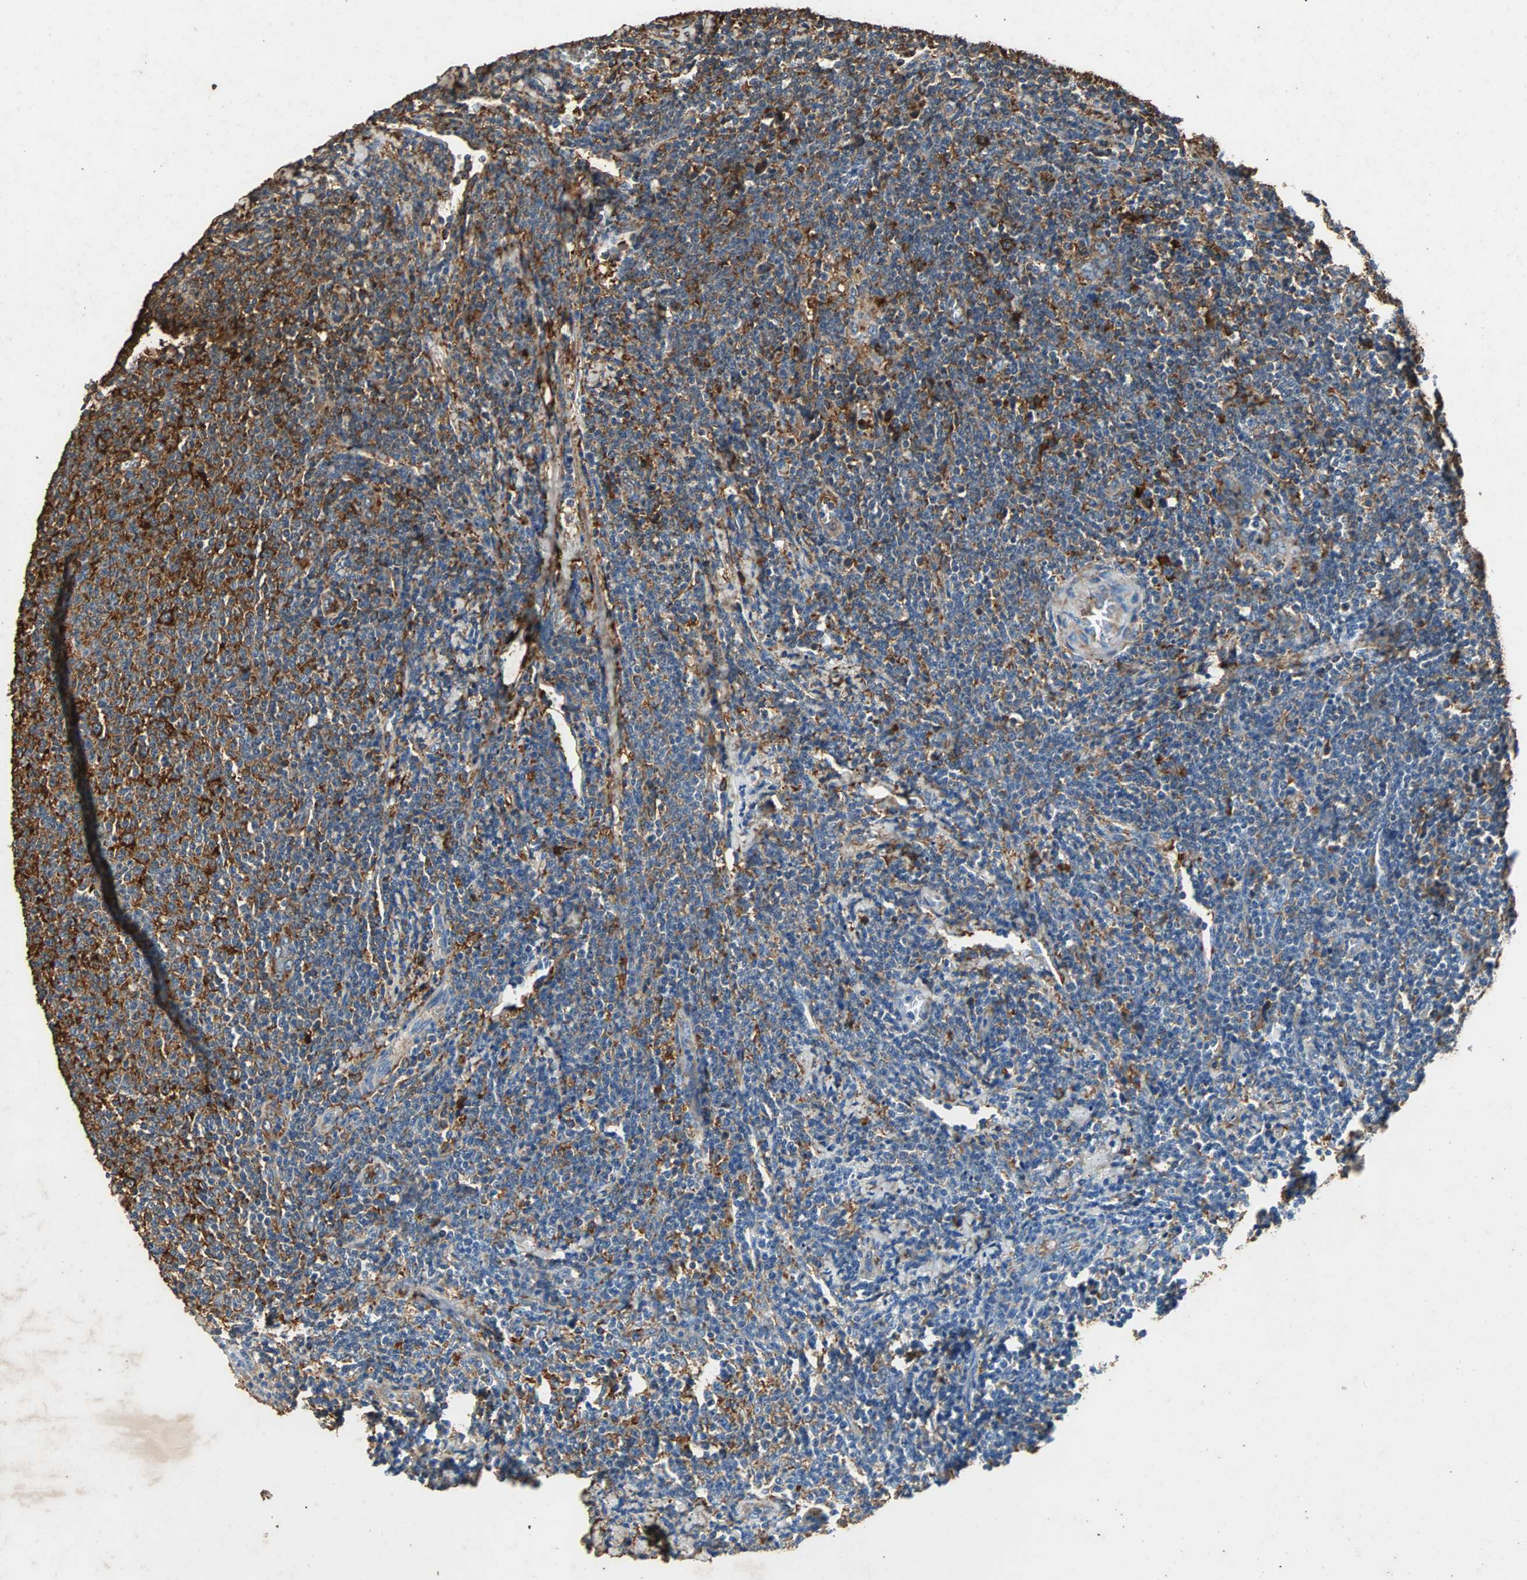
{"staining": {"intensity": "strong", "quantity": "25%-75%", "location": "cytoplasmic/membranous"}, "tissue": "lymphoma", "cell_type": "Tumor cells", "image_type": "cancer", "snomed": [{"axis": "morphology", "description": "Malignant lymphoma, non-Hodgkin's type, Low grade"}, {"axis": "topography", "description": "Lymph node"}], "caption": "There is high levels of strong cytoplasmic/membranous staining in tumor cells of lymphoma, as demonstrated by immunohistochemical staining (brown color).", "gene": "NAA10", "patient": {"sex": "male", "age": 66}}